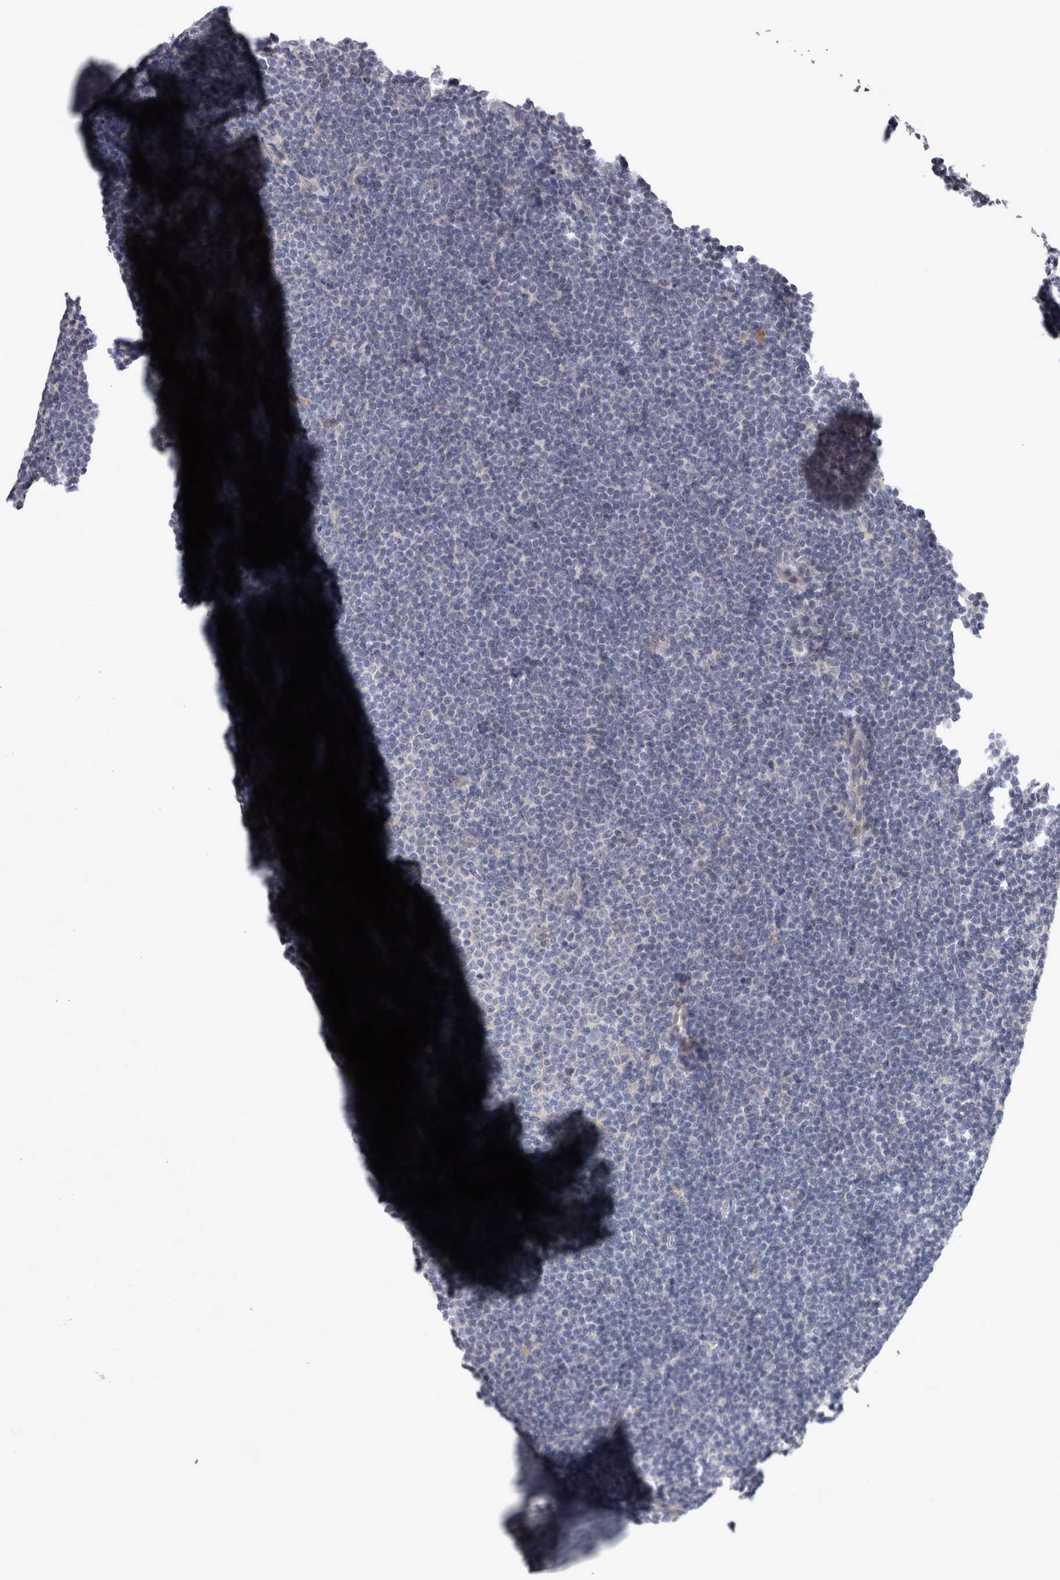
{"staining": {"intensity": "negative", "quantity": "none", "location": "none"}, "tissue": "lymphoma", "cell_type": "Tumor cells", "image_type": "cancer", "snomed": [{"axis": "morphology", "description": "Malignant lymphoma, non-Hodgkin's type, Low grade"}, {"axis": "topography", "description": "Lymph node"}], "caption": "Lymphoma was stained to show a protein in brown. There is no significant positivity in tumor cells.", "gene": "PRKCI", "patient": {"sex": "female", "age": 53}}